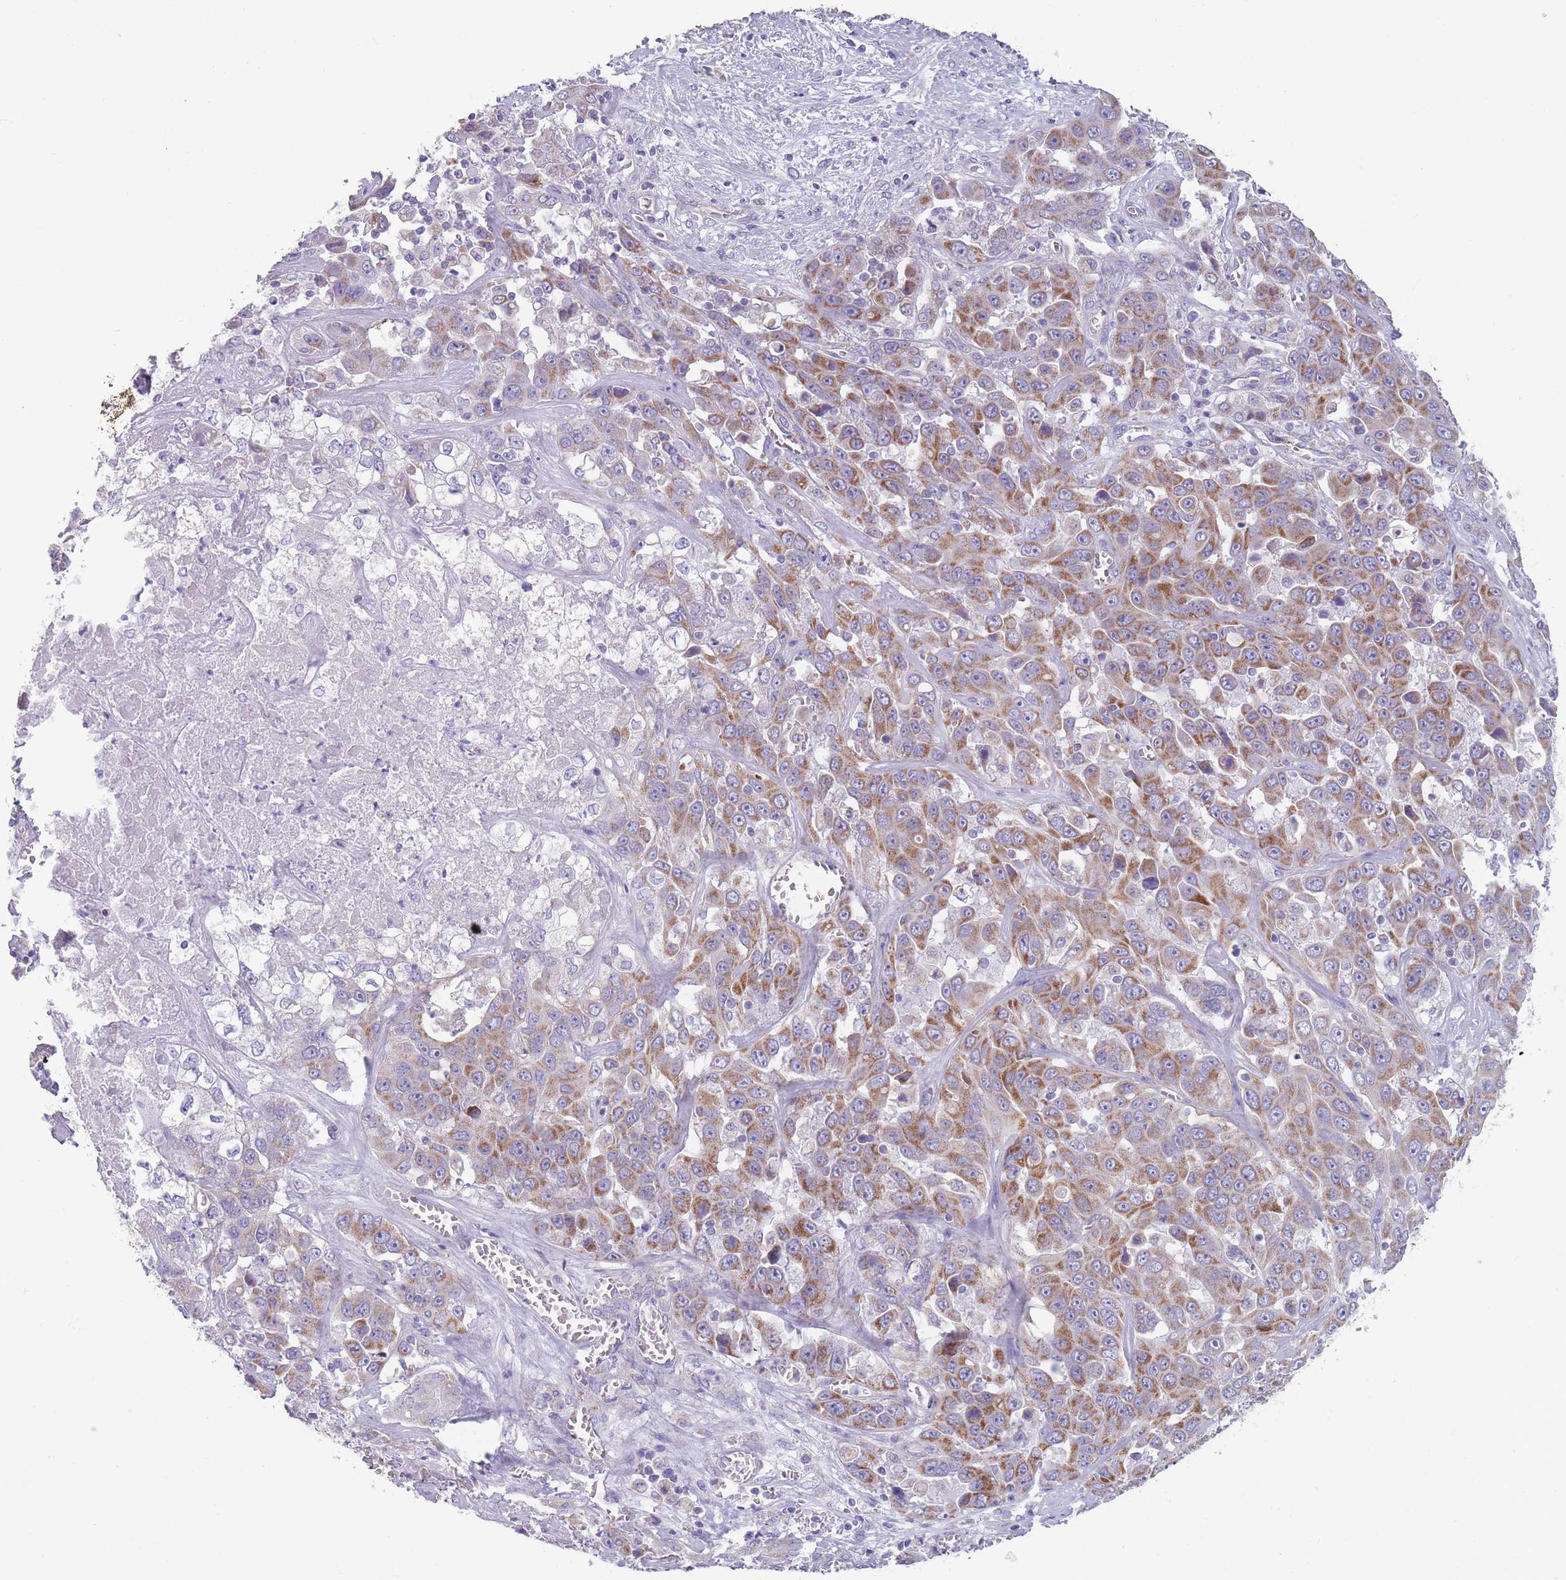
{"staining": {"intensity": "moderate", "quantity": "25%-75%", "location": "cytoplasmic/membranous"}, "tissue": "liver cancer", "cell_type": "Tumor cells", "image_type": "cancer", "snomed": [{"axis": "morphology", "description": "Cholangiocarcinoma"}, {"axis": "topography", "description": "Liver"}], "caption": "Immunohistochemistry (IHC) (DAB (3,3'-diaminobenzidine)) staining of human liver cholangiocarcinoma demonstrates moderate cytoplasmic/membranous protein expression in approximately 25%-75% of tumor cells.", "gene": "MRPS14", "patient": {"sex": "female", "age": 52}}